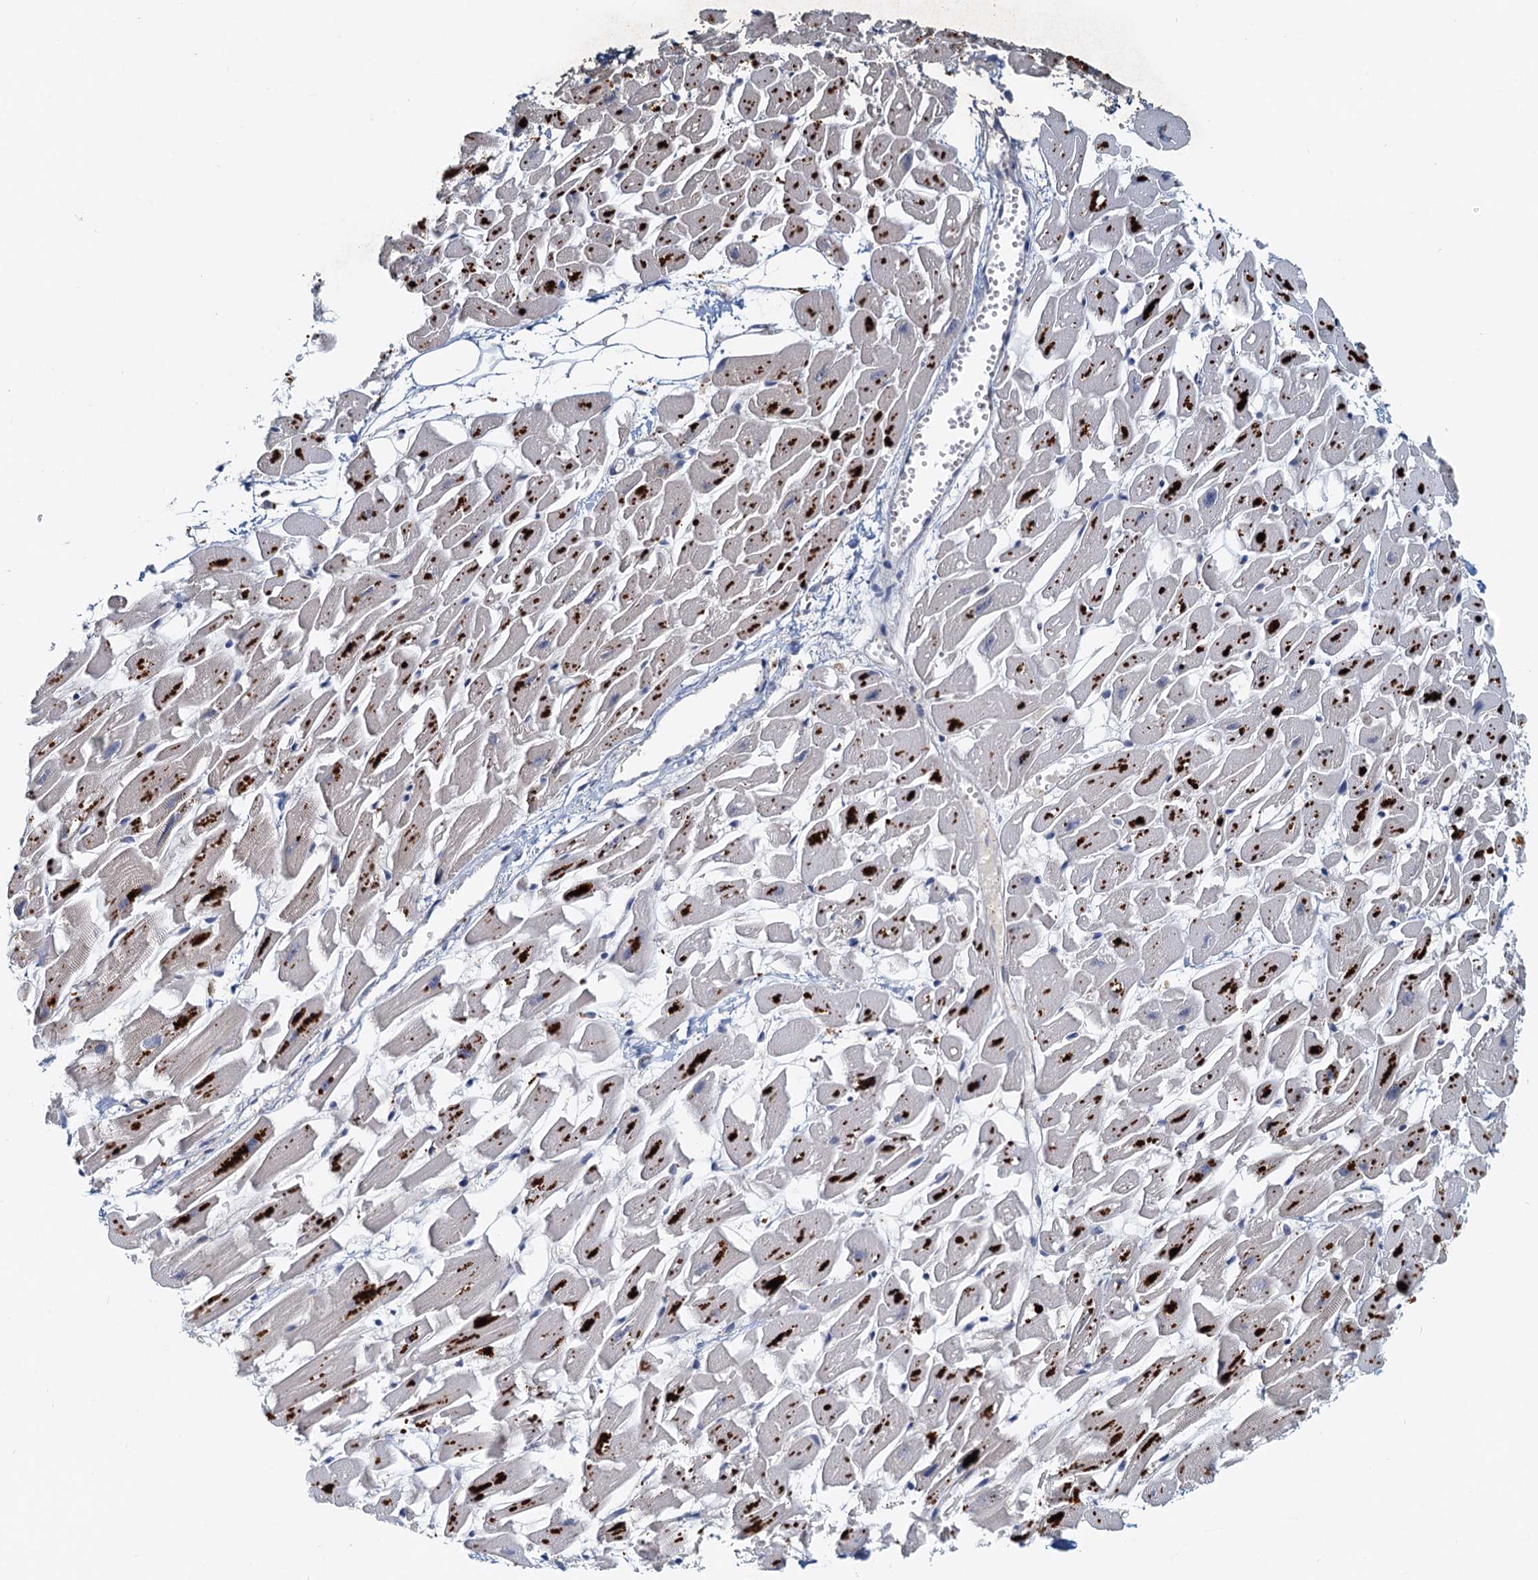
{"staining": {"intensity": "moderate", "quantity": ">75%", "location": "cytoplasmic/membranous"}, "tissue": "heart muscle", "cell_type": "Cardiomyocytes", "image_type": "normal", "snomed": [{"axis": "morphology", "description": "Normal tissue, NOS"}, {"axis": "topography", "description": "Heart"}], "caption": "Immunohistochemical staining of unremarkable human heart muscle displays moderate cytoplasmic/membranous protein expression in approximately >75% of cardiomyocytes.", "gene": "TOLLIP", "patient": {"sex": "female", "age": 64}}